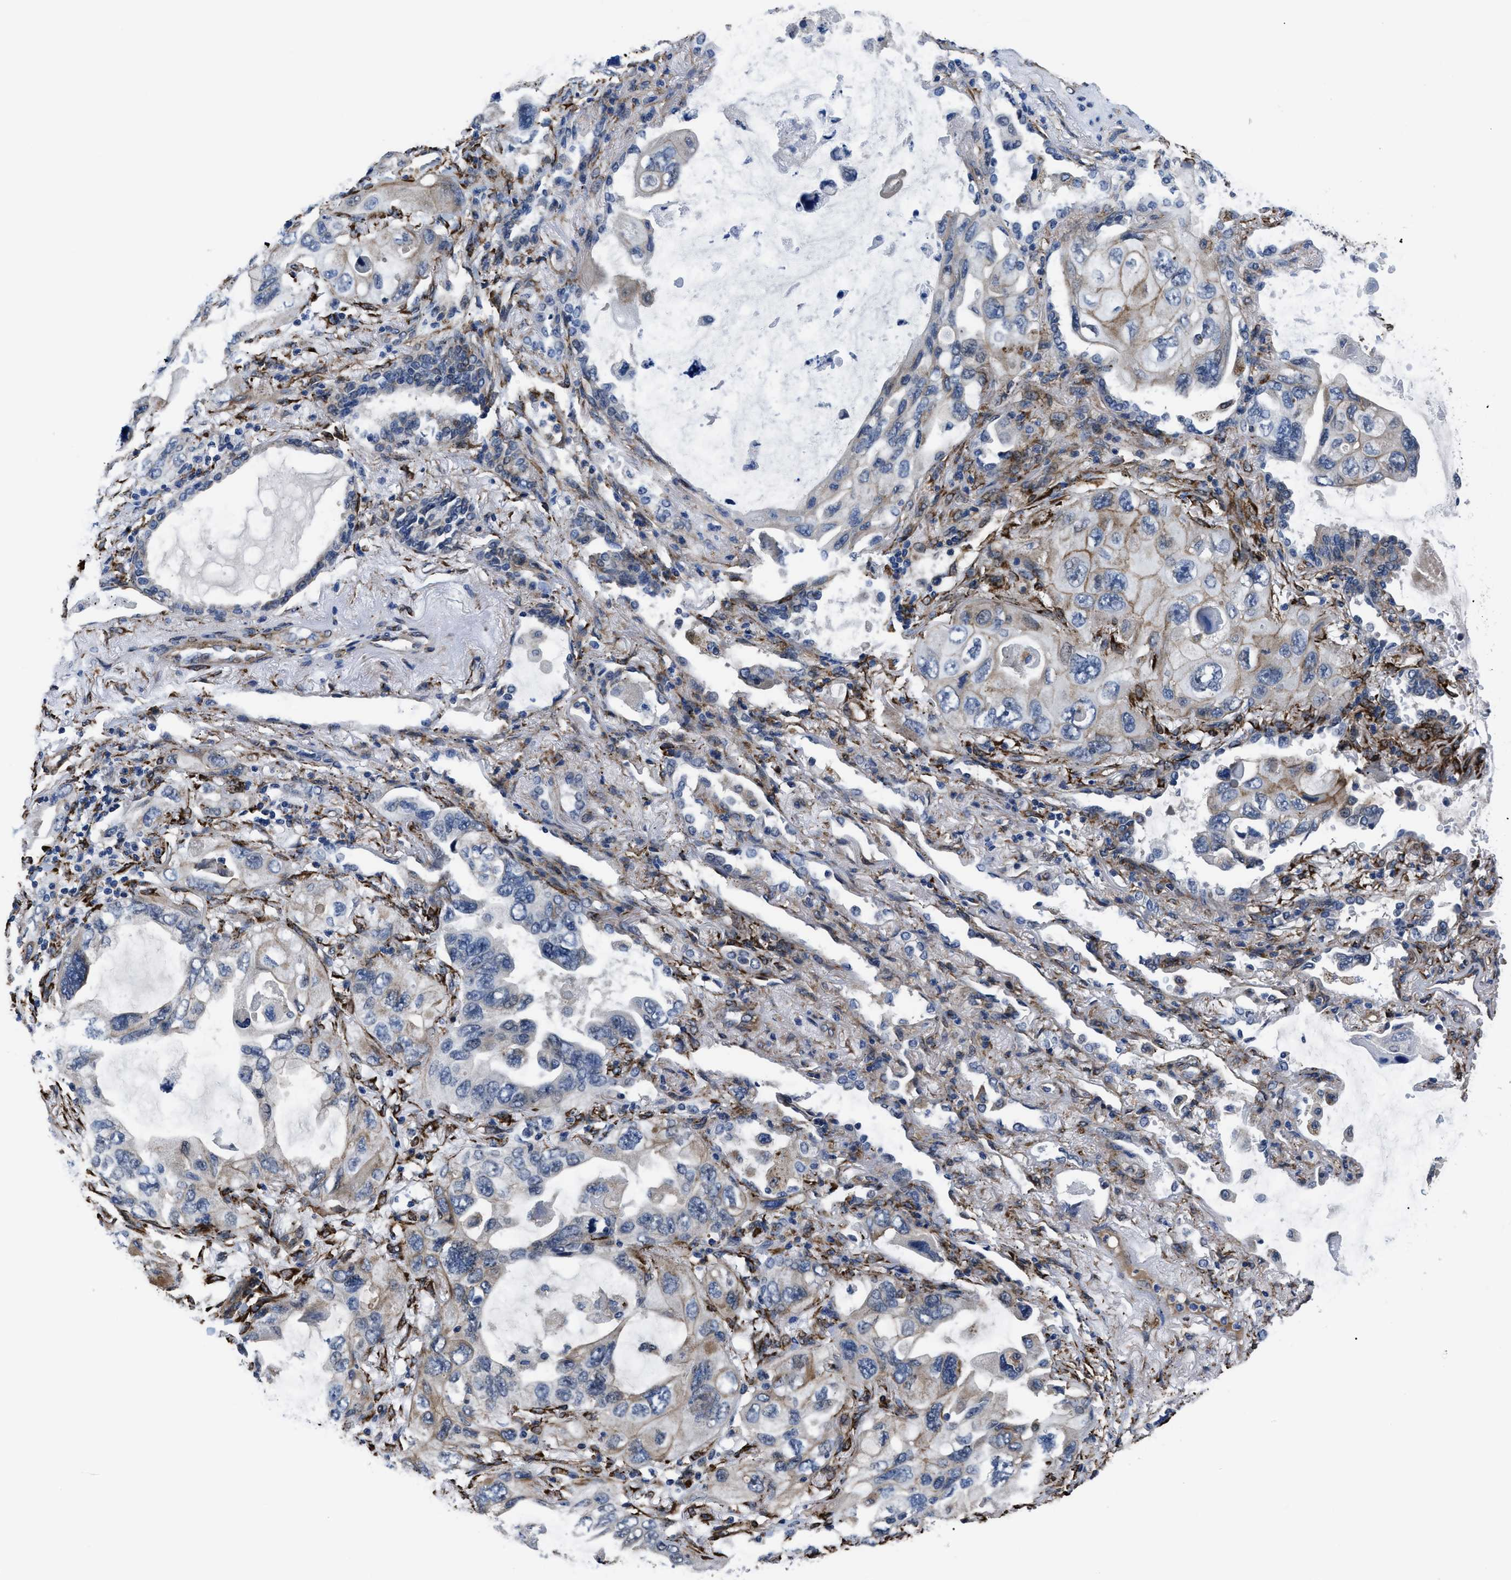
{"staining": {"intensity": "negative", "quantity": "none", "location": "none"}, "tissue": "lung cancer", "cell_type": "Tumor cells", "image_type": "cancer", "snomed": [{"axis": "morphology", "description": "Squamous cell carcinoma, NOS"}, {"axis": "topography", "description": "Lung"}], "caption": "Lung squamous cell carcinoma was stained to show a protein in brown. There is no significant staining in tumor cells. (DAB immunohistochemistry visualized using brightfield microscopy, high magnification).", "gene": "SQLE", "patient": {"sex": "female", "age": 73}}